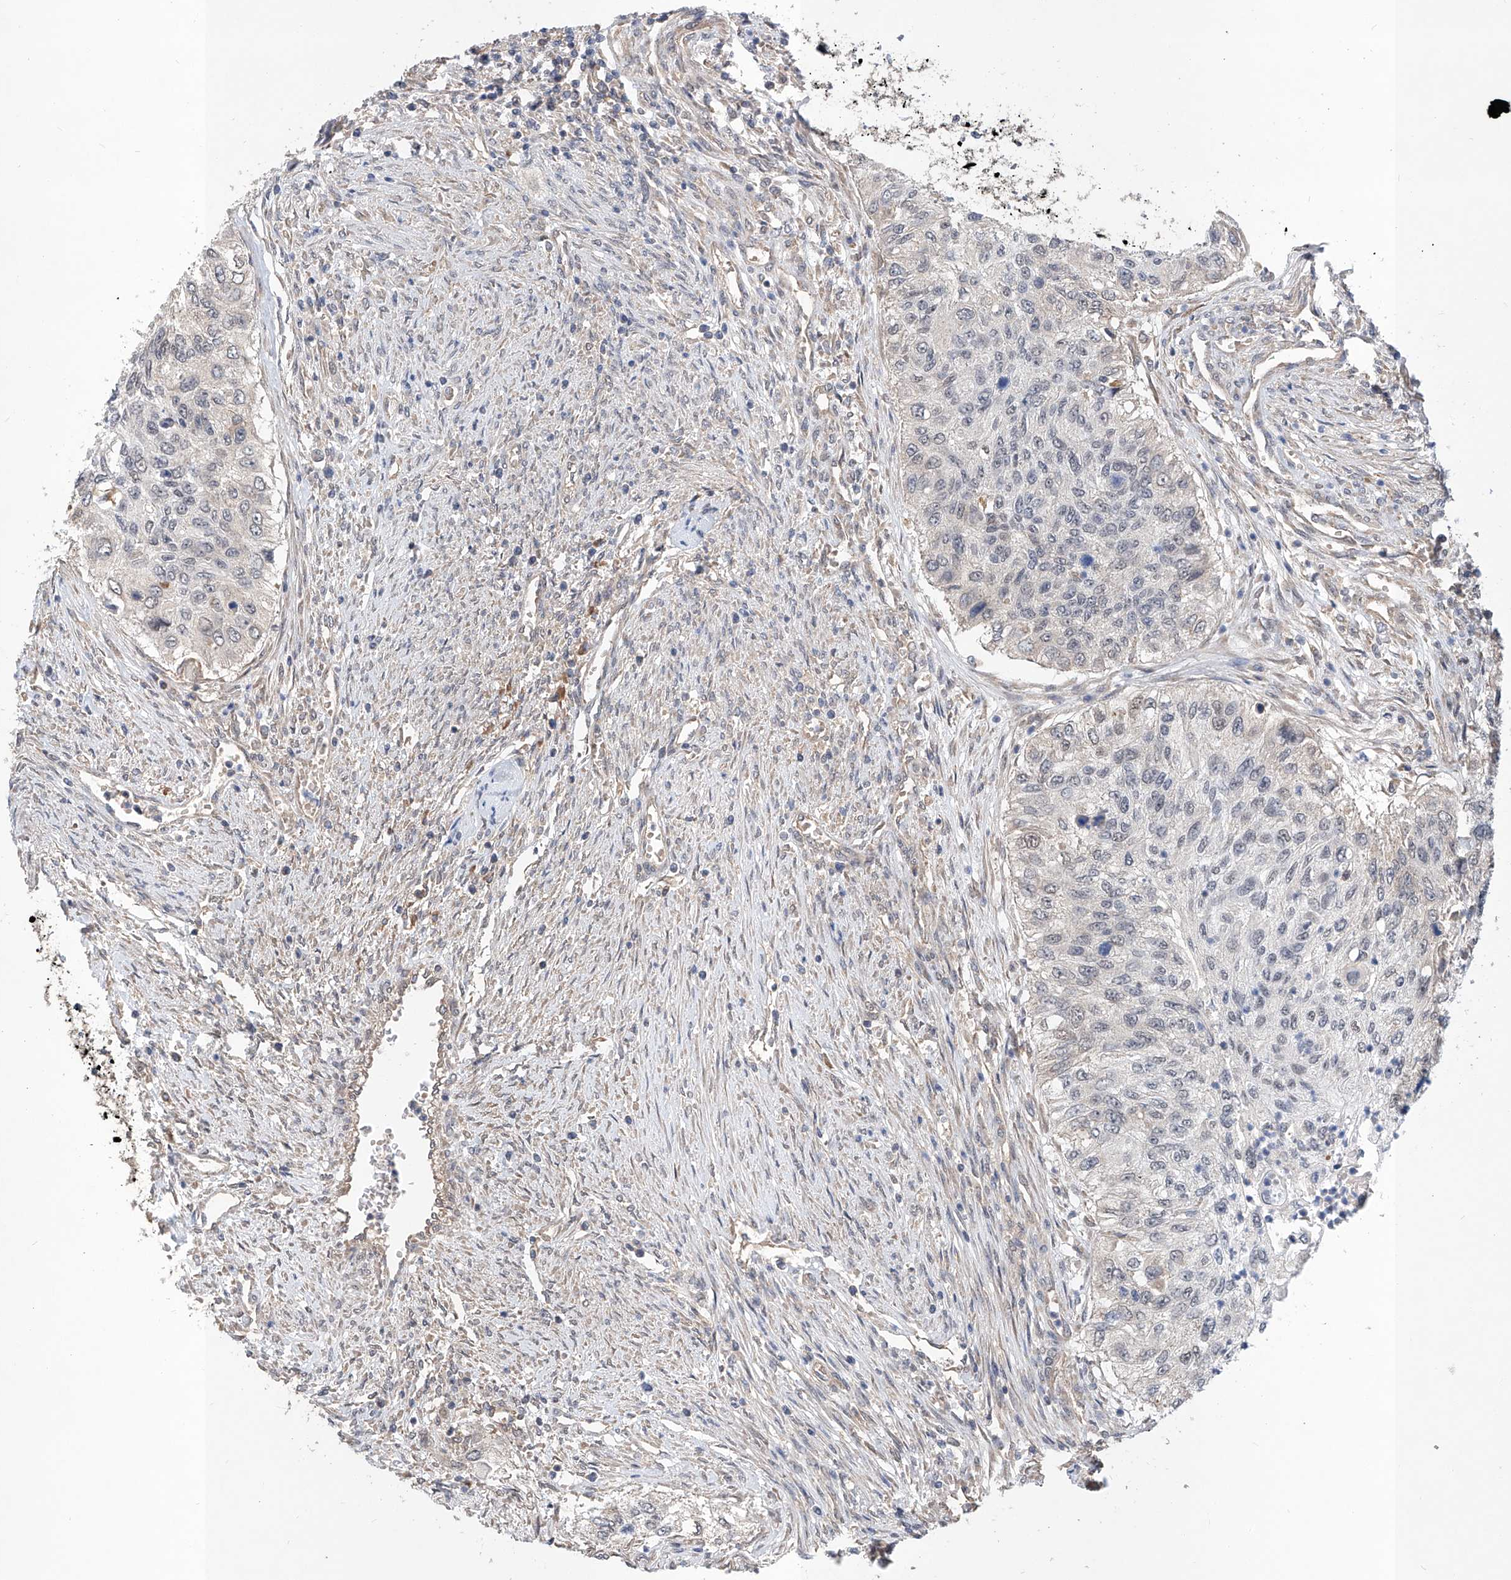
{"staining": {"intensity": "negative", "quantity": "none", "location": "none"}, "tissue": "urothelial cancer", "cell_type": "Tumor cells", "image_type": "cancer", "snomed": [{"axis": "morphology", "description": "Urothelial carcinoma, High grade"}, {"axis": "topography", "description": "Urinary bladder"}], "caption": "The photomicrograph exhibits no significant staining in tumor cells of urothelial cancer.", "gene": "CARMIL3", "patient": {"sex": "female", "age": 60}}